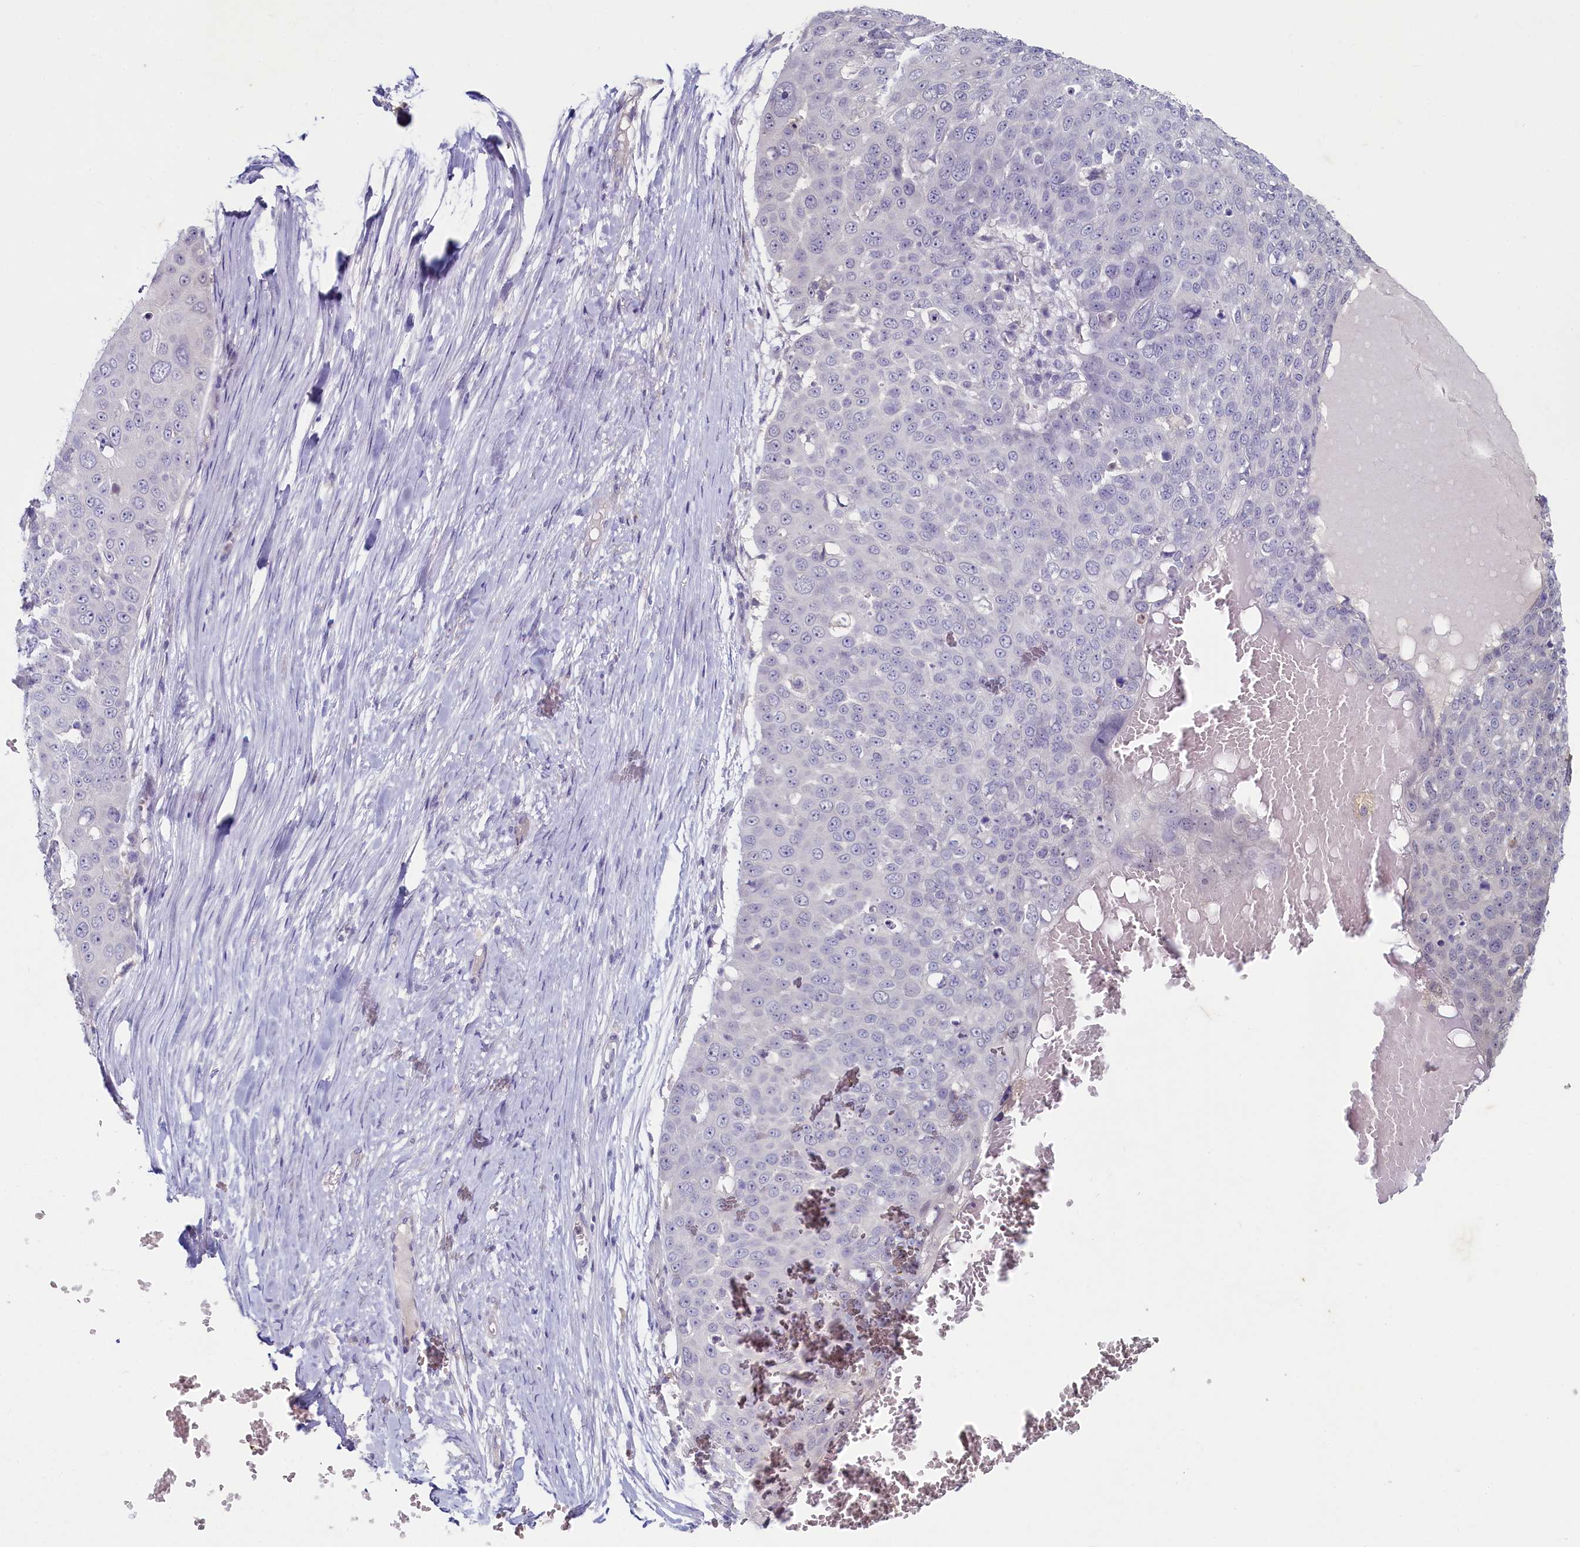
{"staining": {"intensity": "negative", "quantity": "none", "location": "none"}, "tissue": "skin cancer", "cell_type": "Tumor cells", "image_type": "cancer", "snomed": [{"axis": "morphology", "description": "Squamous cell carcinoma, NOS"}, {"axis": "topography", "description": "Skin"}], "caption": "Immunohistochemical staining of skin cancer shows no significant staining in tumor cells. (DAB (3,3'-diaminobenzidine) IHC with hematoxylin counter stain).", "gene": "HERC3", "patient": {"sex": "male", "age": 71}}